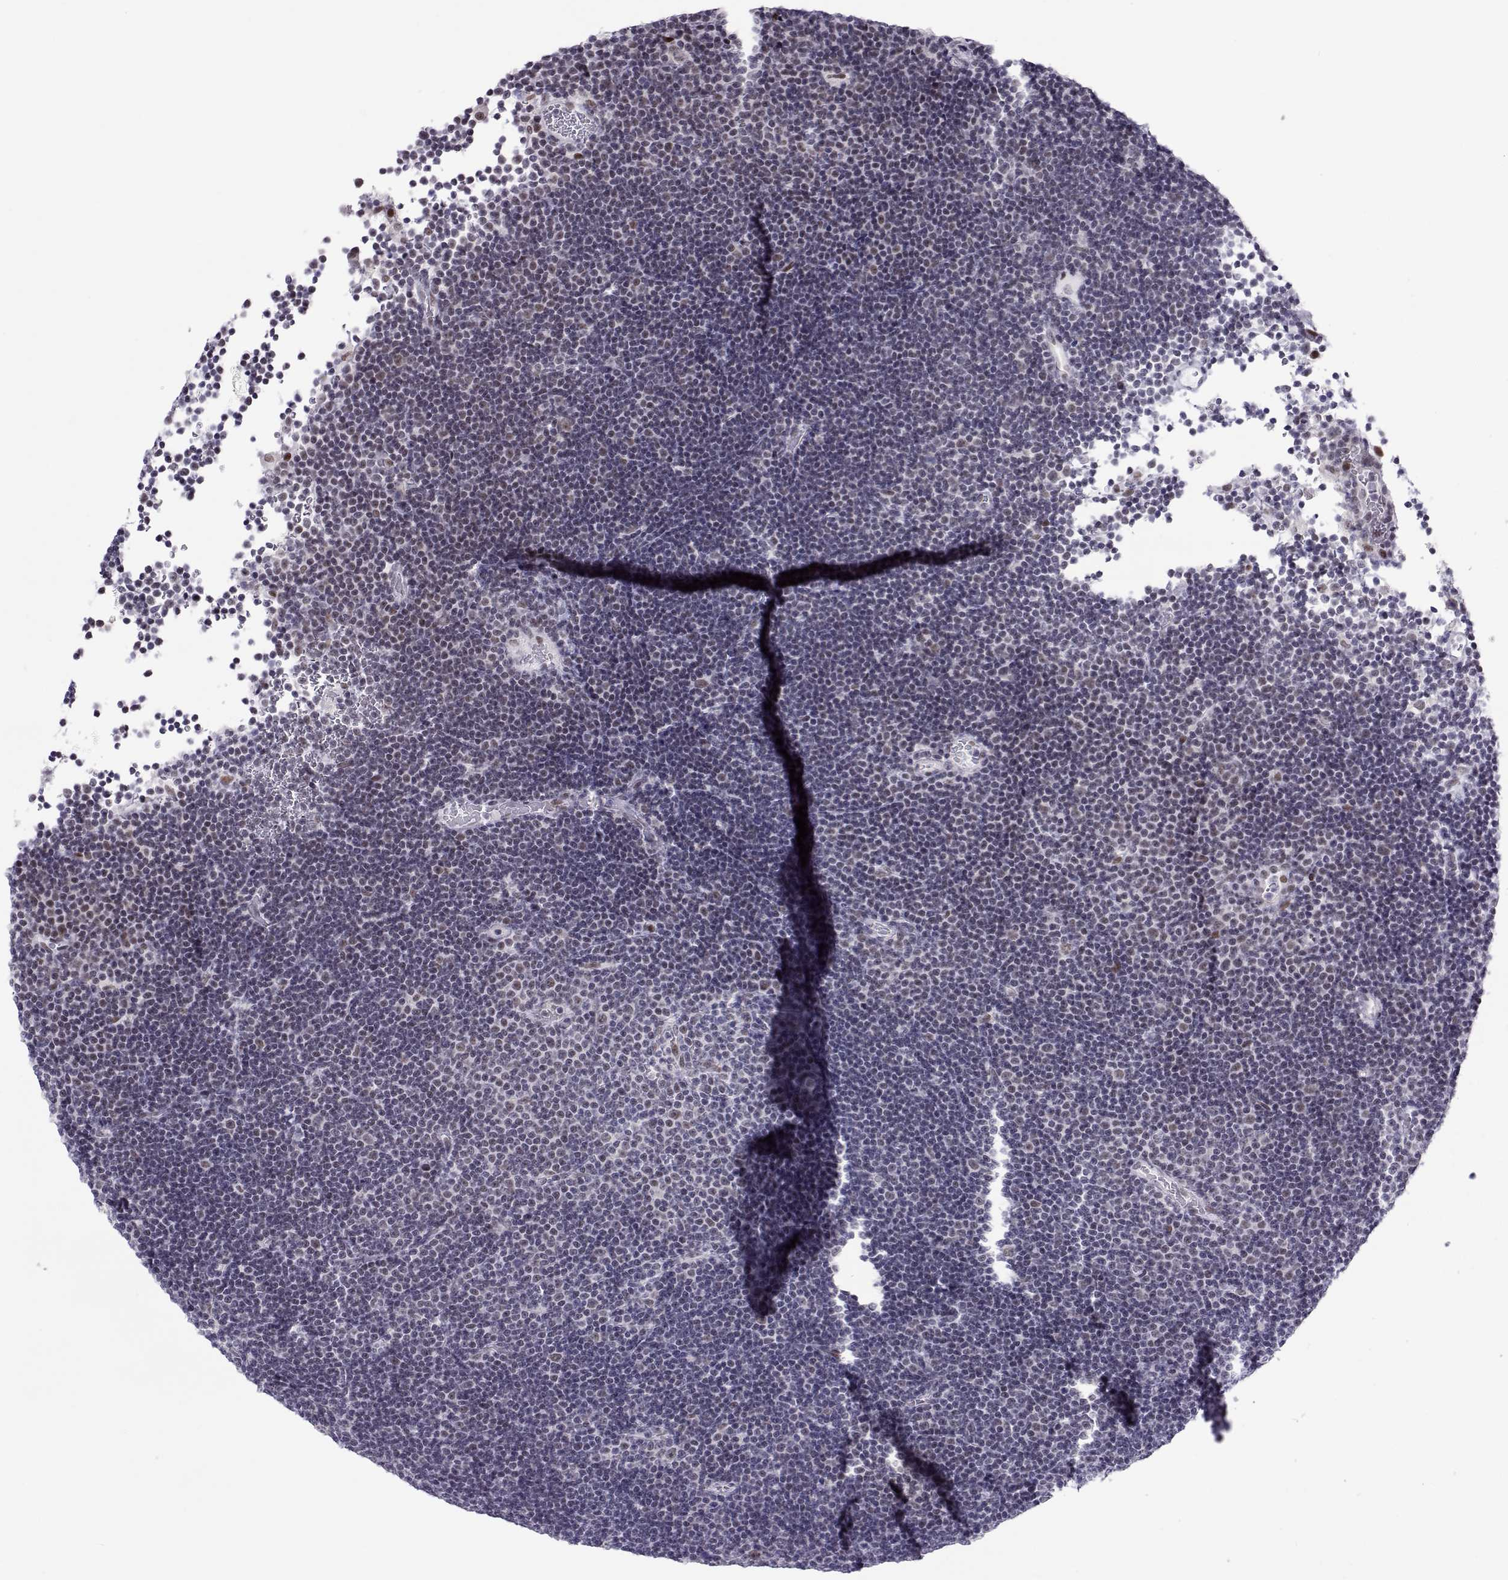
{"staining": {"intensity": "negative", "quantity": "none", "location": "none"}, "tissue": "lymphoma", "cell_type": "Tumor cells", "image_type": "cancer", "snomed": [{"axis": "morphology", "description": "Malignant lymphoma, non-Hodgkin's type, Low grade"}, {"axis": "topography", "description": "Brain"}], "caption": "Tumor cells show no significant protein staining in lymphoma.", "gene": "SIX6", "patient": {"sex": "female", "age": 66}}